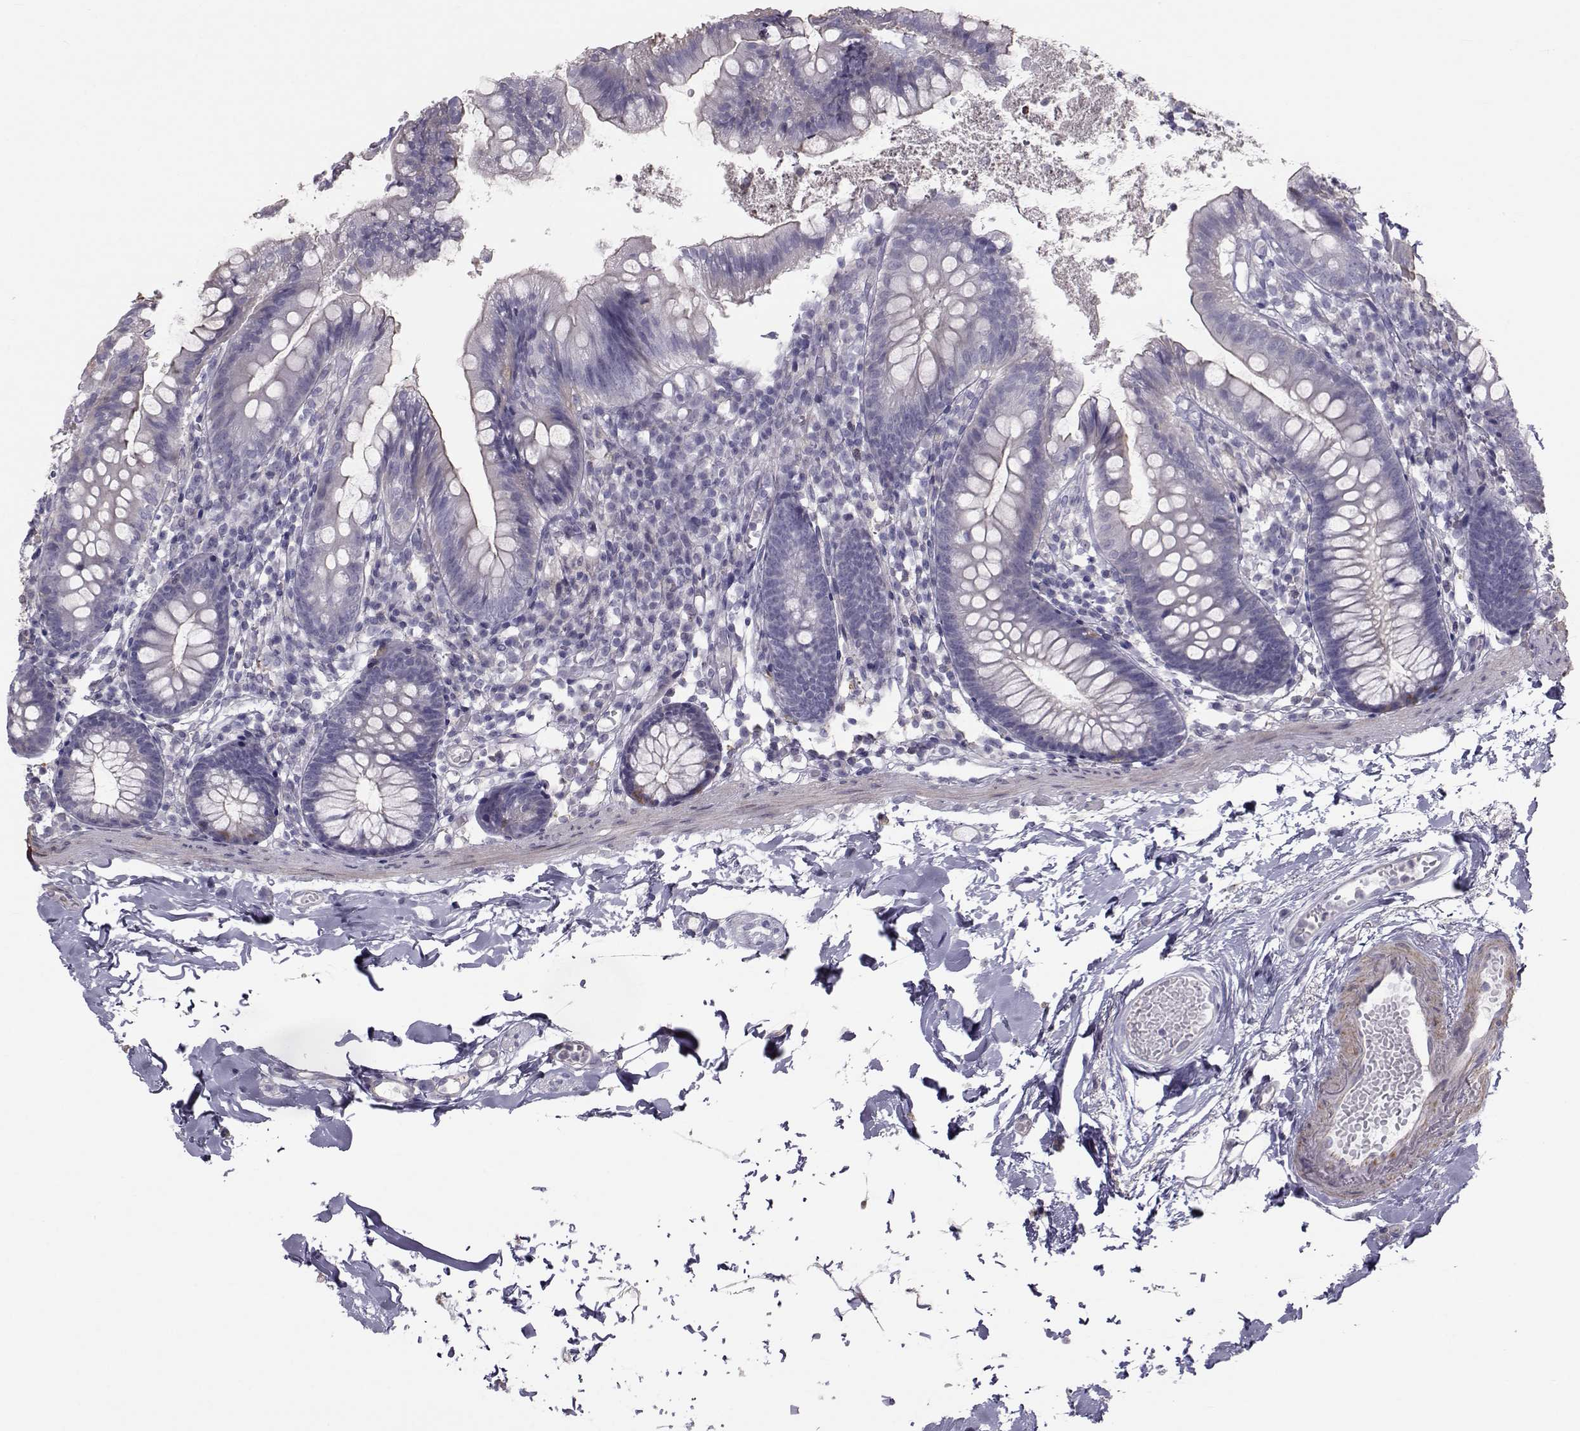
{"staining": {"intensity": "moderate", "quantity": "<25%", "location": "cytoplasmic/membranous"}, "tissue": "small intestine", "cell_type": "Glandular cells", "image_type": "normal", "snomed": [{"axis": "morphology", "description": "Normal tissue, NOS"}, {"axis": "topography", "description": "Small intestine"}], "caption": "Immunohistochemical staining of normal small intestine shows <25% levels of moderate cytoplasmic/membranous protein staining in about <25% of glandular cells. Using DAB (brown) and hematoxylin (blue) stains, captured at high magnification using brightfield microscopy.", "gene": "GARIN3", "patient": {"sex": "female", "age": 90}}